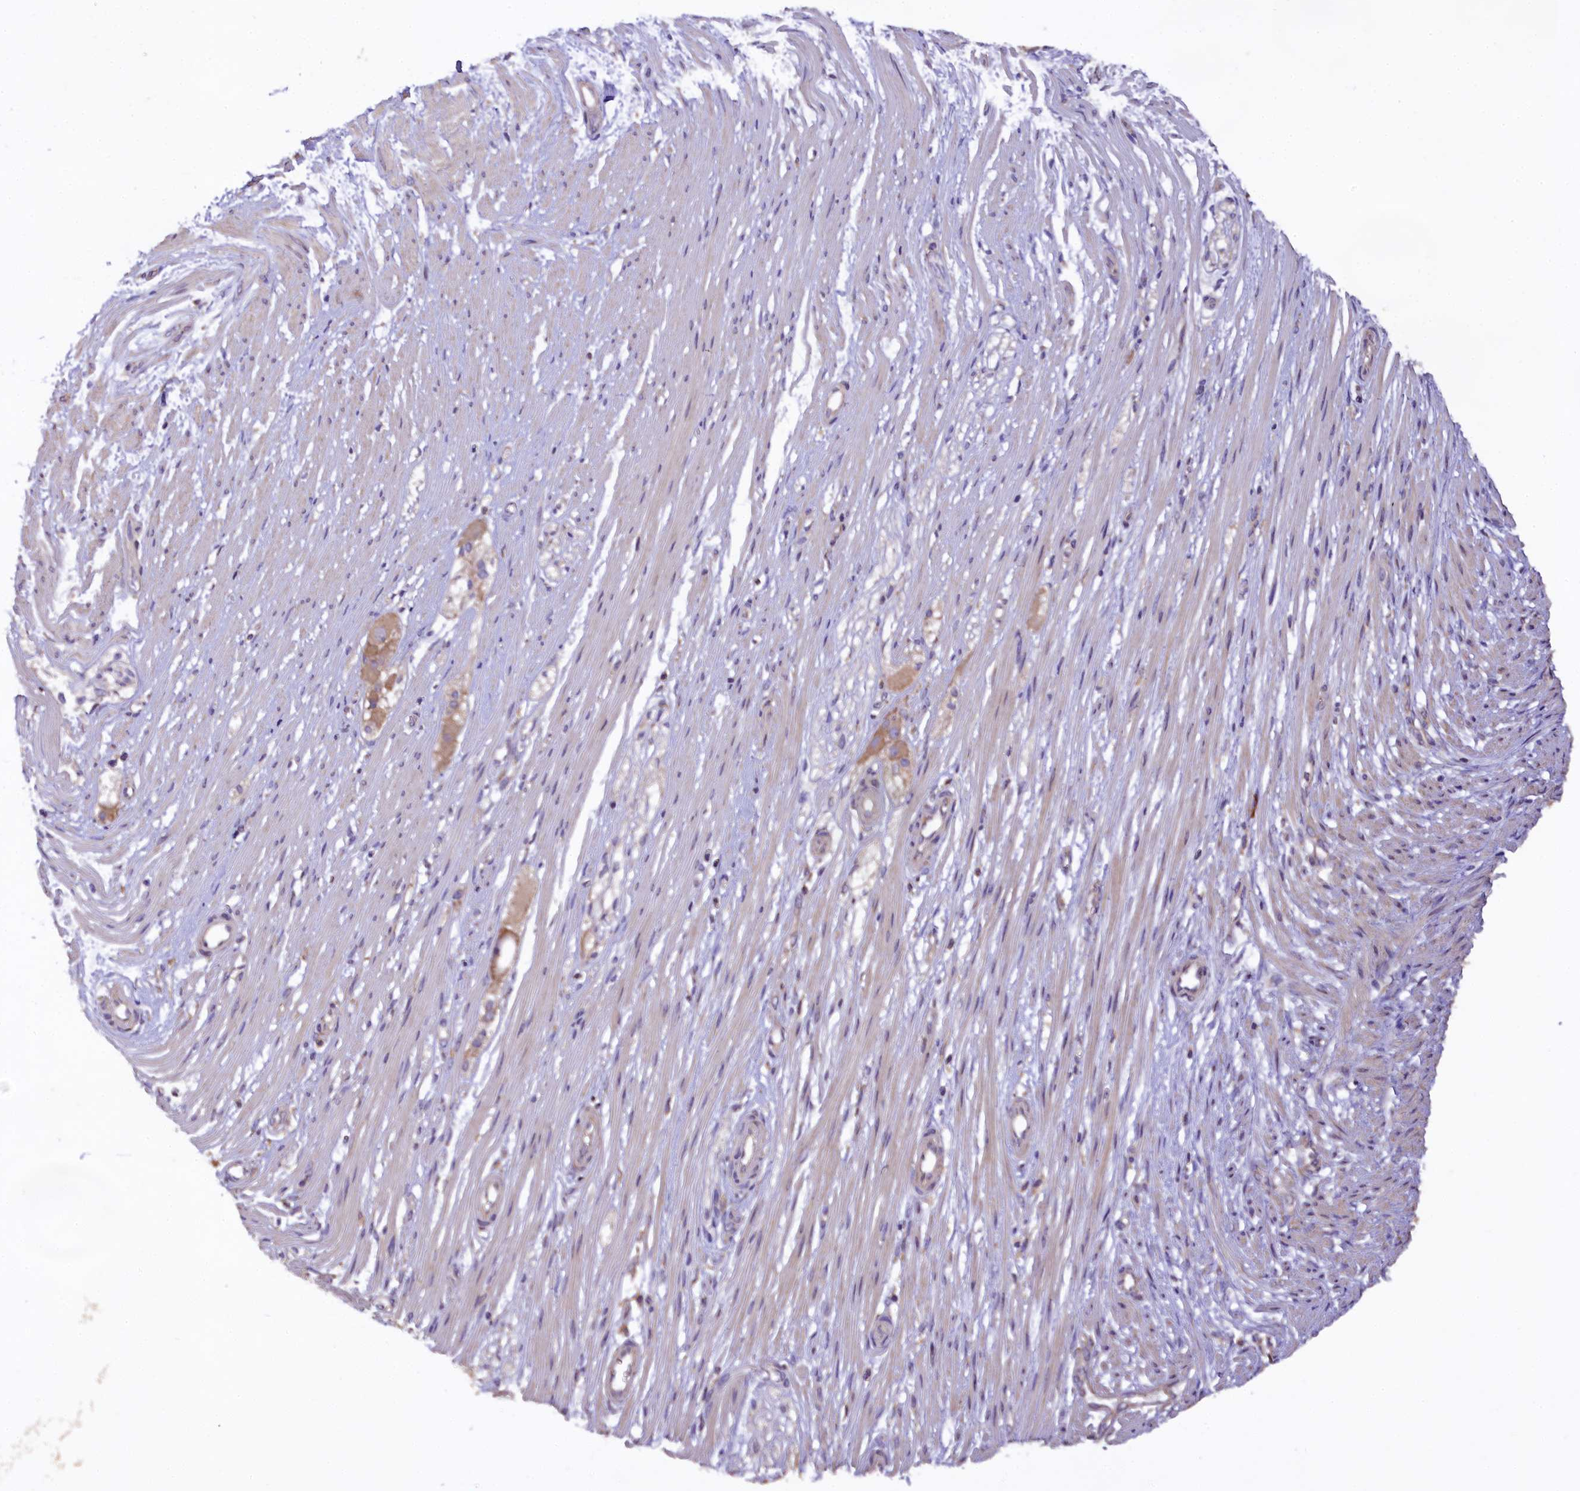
{"staining": {"intensity": "moderate", "quantity": ">75%", "location": "cytoplasmic/membranous"}, "tissue": "ovarian cancer", "cell_type": "Tumor cells", "image_type": "cancer", "snomed": [{"axis": "morphology", "description": "Carcinoma, endometroid"}, {"axis": "topography", "description": "Appendix"}, {"axis": "topography", "description": "Ovary"}], "caption": "Ovarian cancer (endometroid carcinoma) stained with a brown dye demonstrates moderate cytoplasmic/membranous positive expression in approximately >75% of tumor cells.", "gene": "ENKD1", "patient": {"sex": "female", "age": 42}}